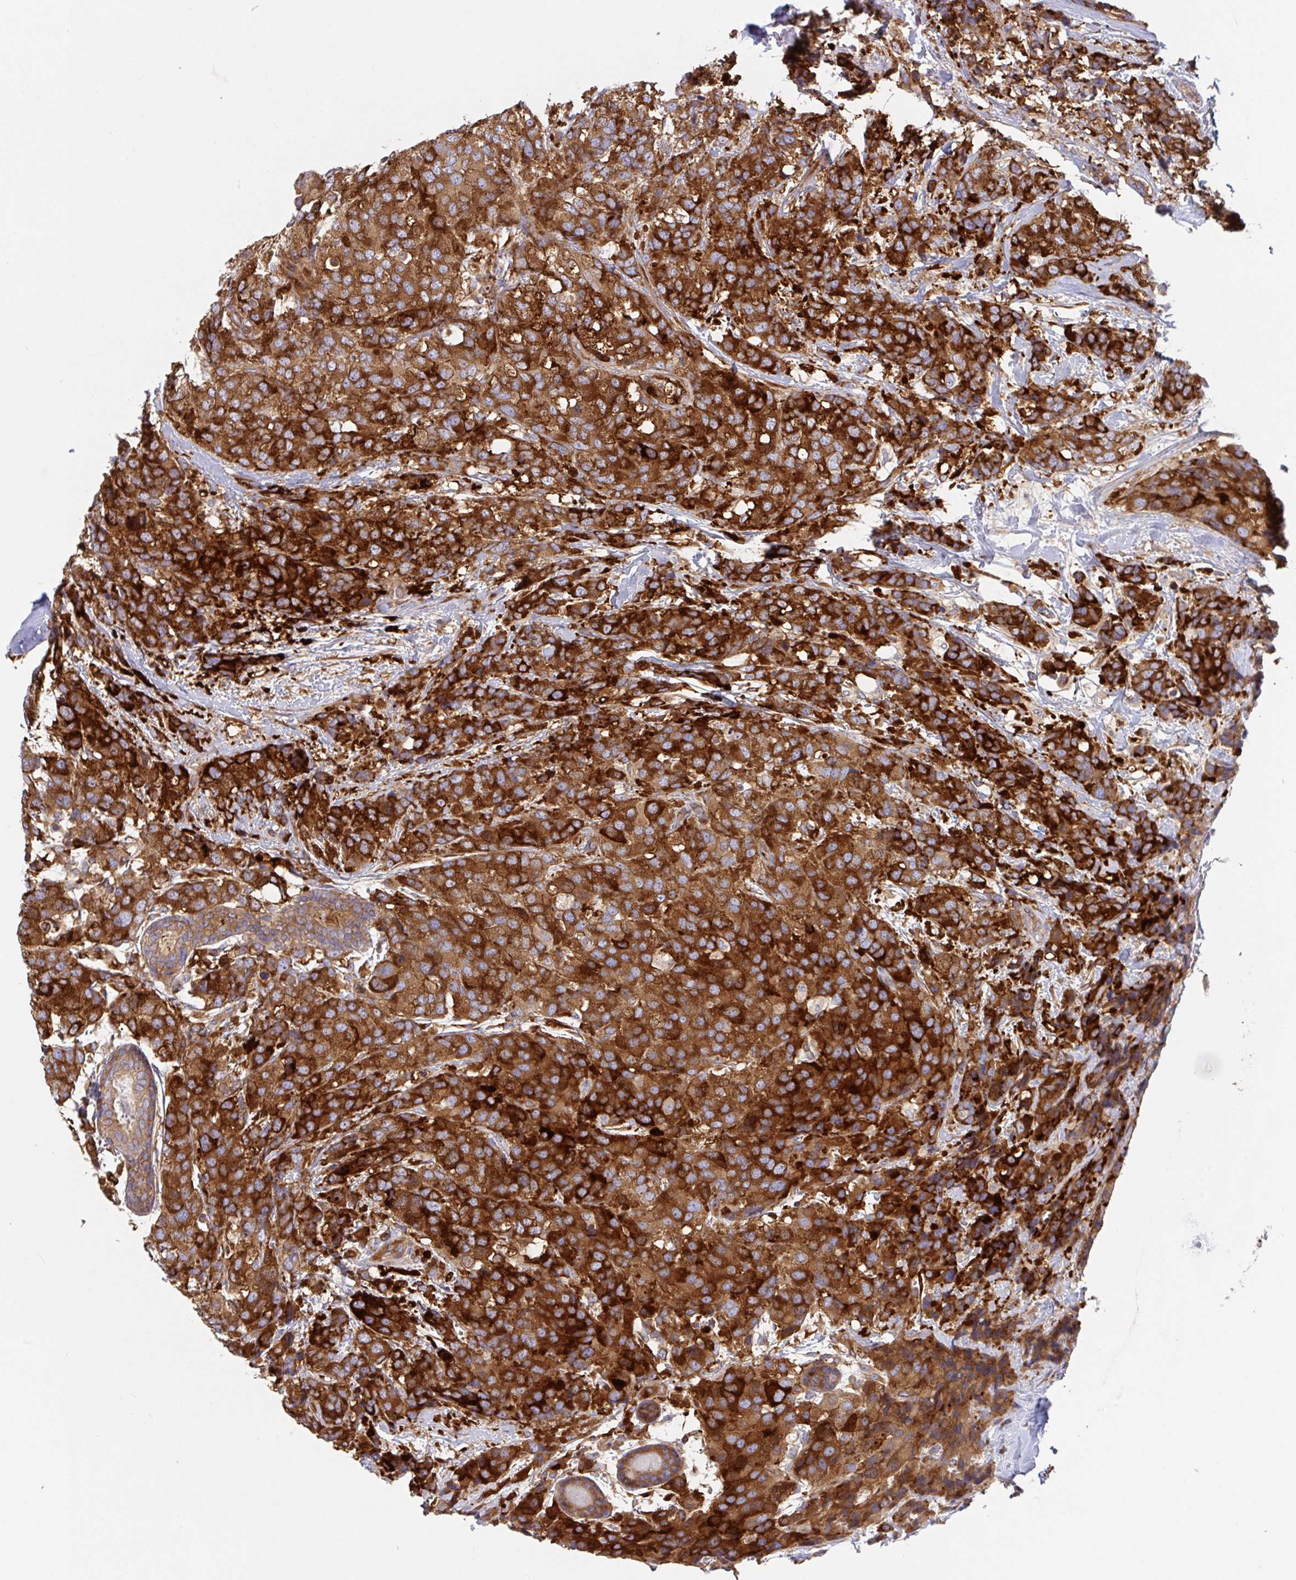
{"staining": {"intensity": "strong", "quantity": ">75%", "location": "cytoplasmic/membranous"}, "tissue": "breast cancer", "cell_type": "Tumor cells", "image_type": "cancer", "snomed": [{"axis": "morphology", "description": "Lobular carcinoma"}, {"axis": "topography", "description": "Breast"}], "caption": "Protein staining displays strong cytoplasmic/membranous staining in approximately >75% of tumor cells in breast cancer (lobular carcinoma).", "gene": "YARS2", "patient": {"sex": "female", "age": 59}}